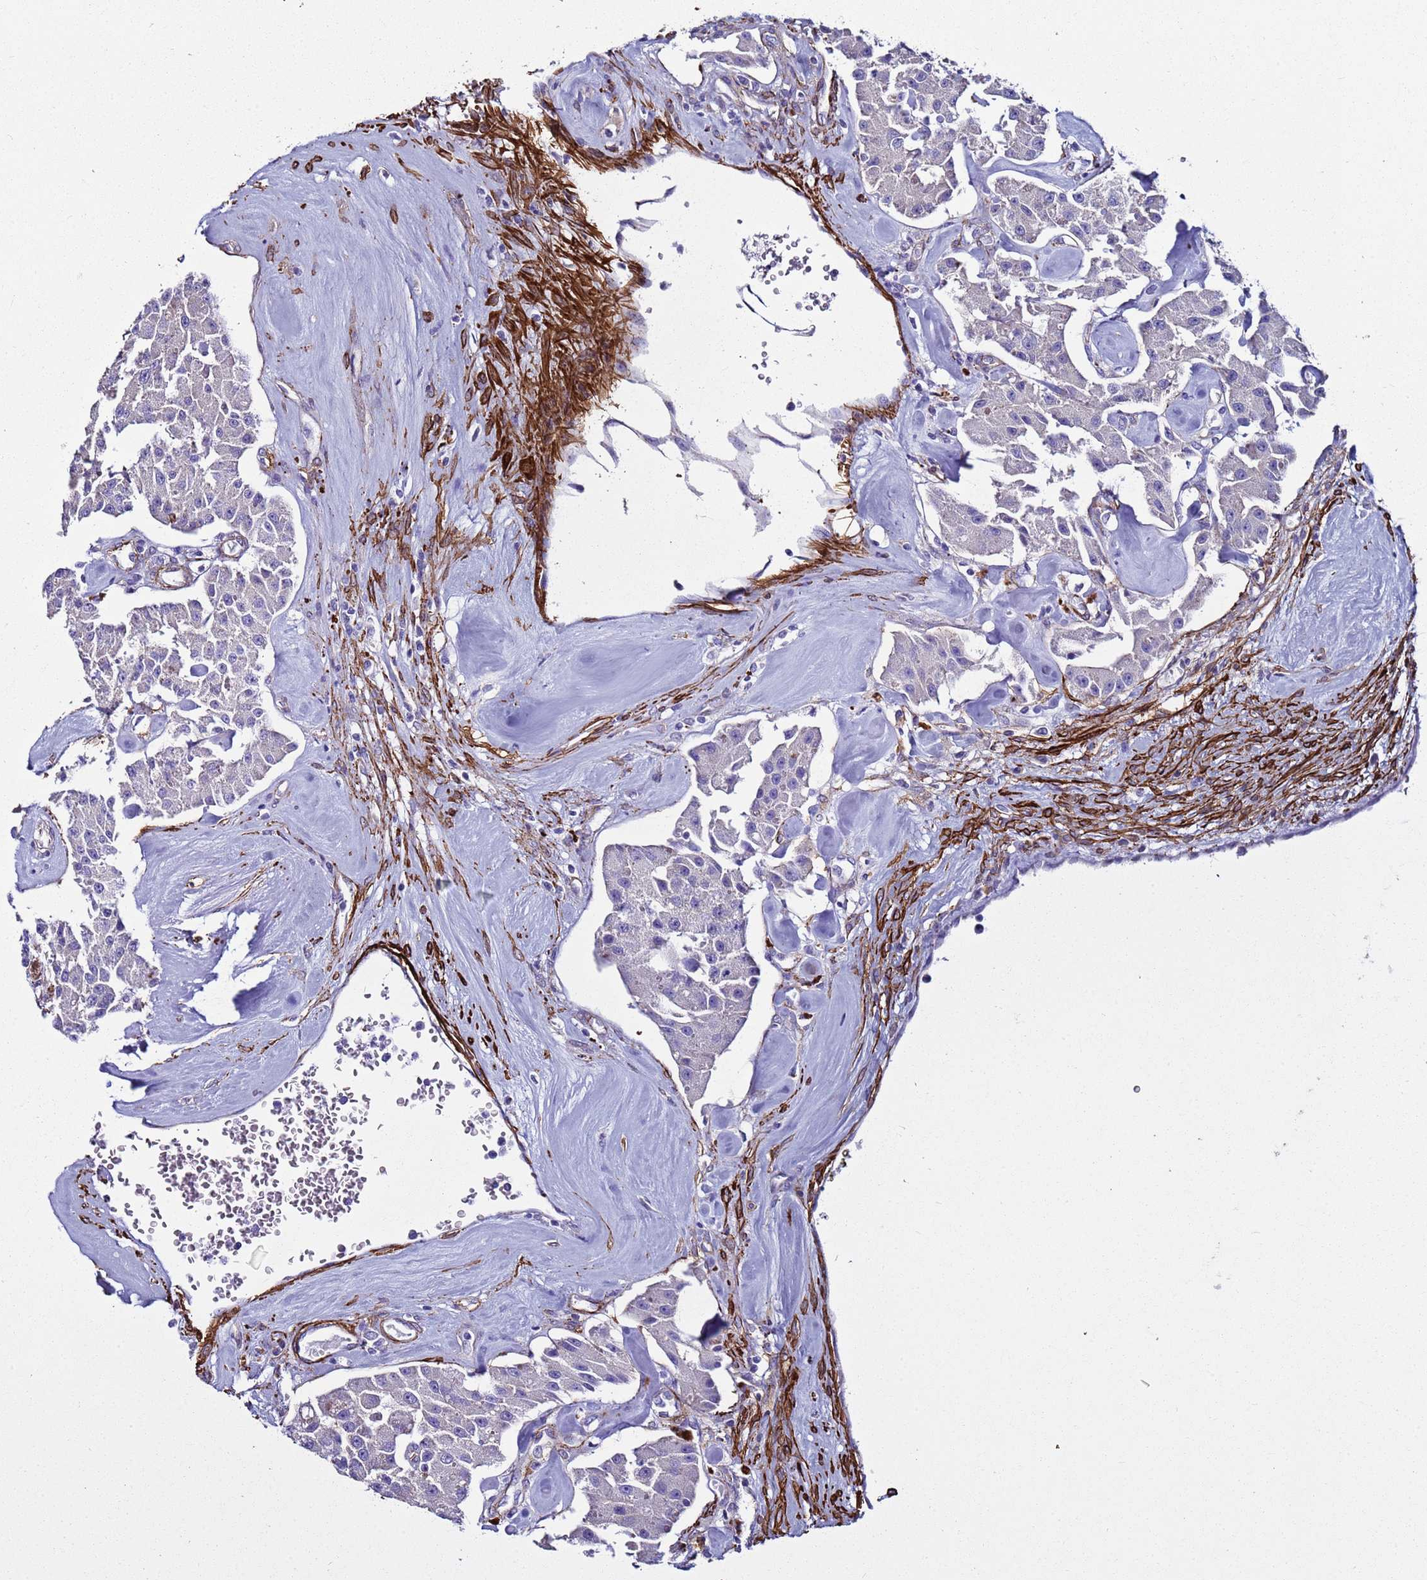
{"staining": {"intensity": "negative", "quantity": "none", "location": "none"}, "tissue": "carcinoid", "cell_type": "Tumor cells", "image_type": "cancer", "snomed": [{"axis": "morphology", "description": "Carcinoid, malignant, NOS"}, {"axis": "topography", "description": "Pancreas"}], "caption": "DAB (3,3'-diaminobenzidine) immunohistochemical staining of carcinoid (malignant) shows no significant positivity in tumor cells. (Stains: DAB IHC with hematoxylin counter stain, Microscopy: brightfield microscopy at high magnification).", "gene": "RABL2B", "patient": {"sex": "male", "age": 41}}